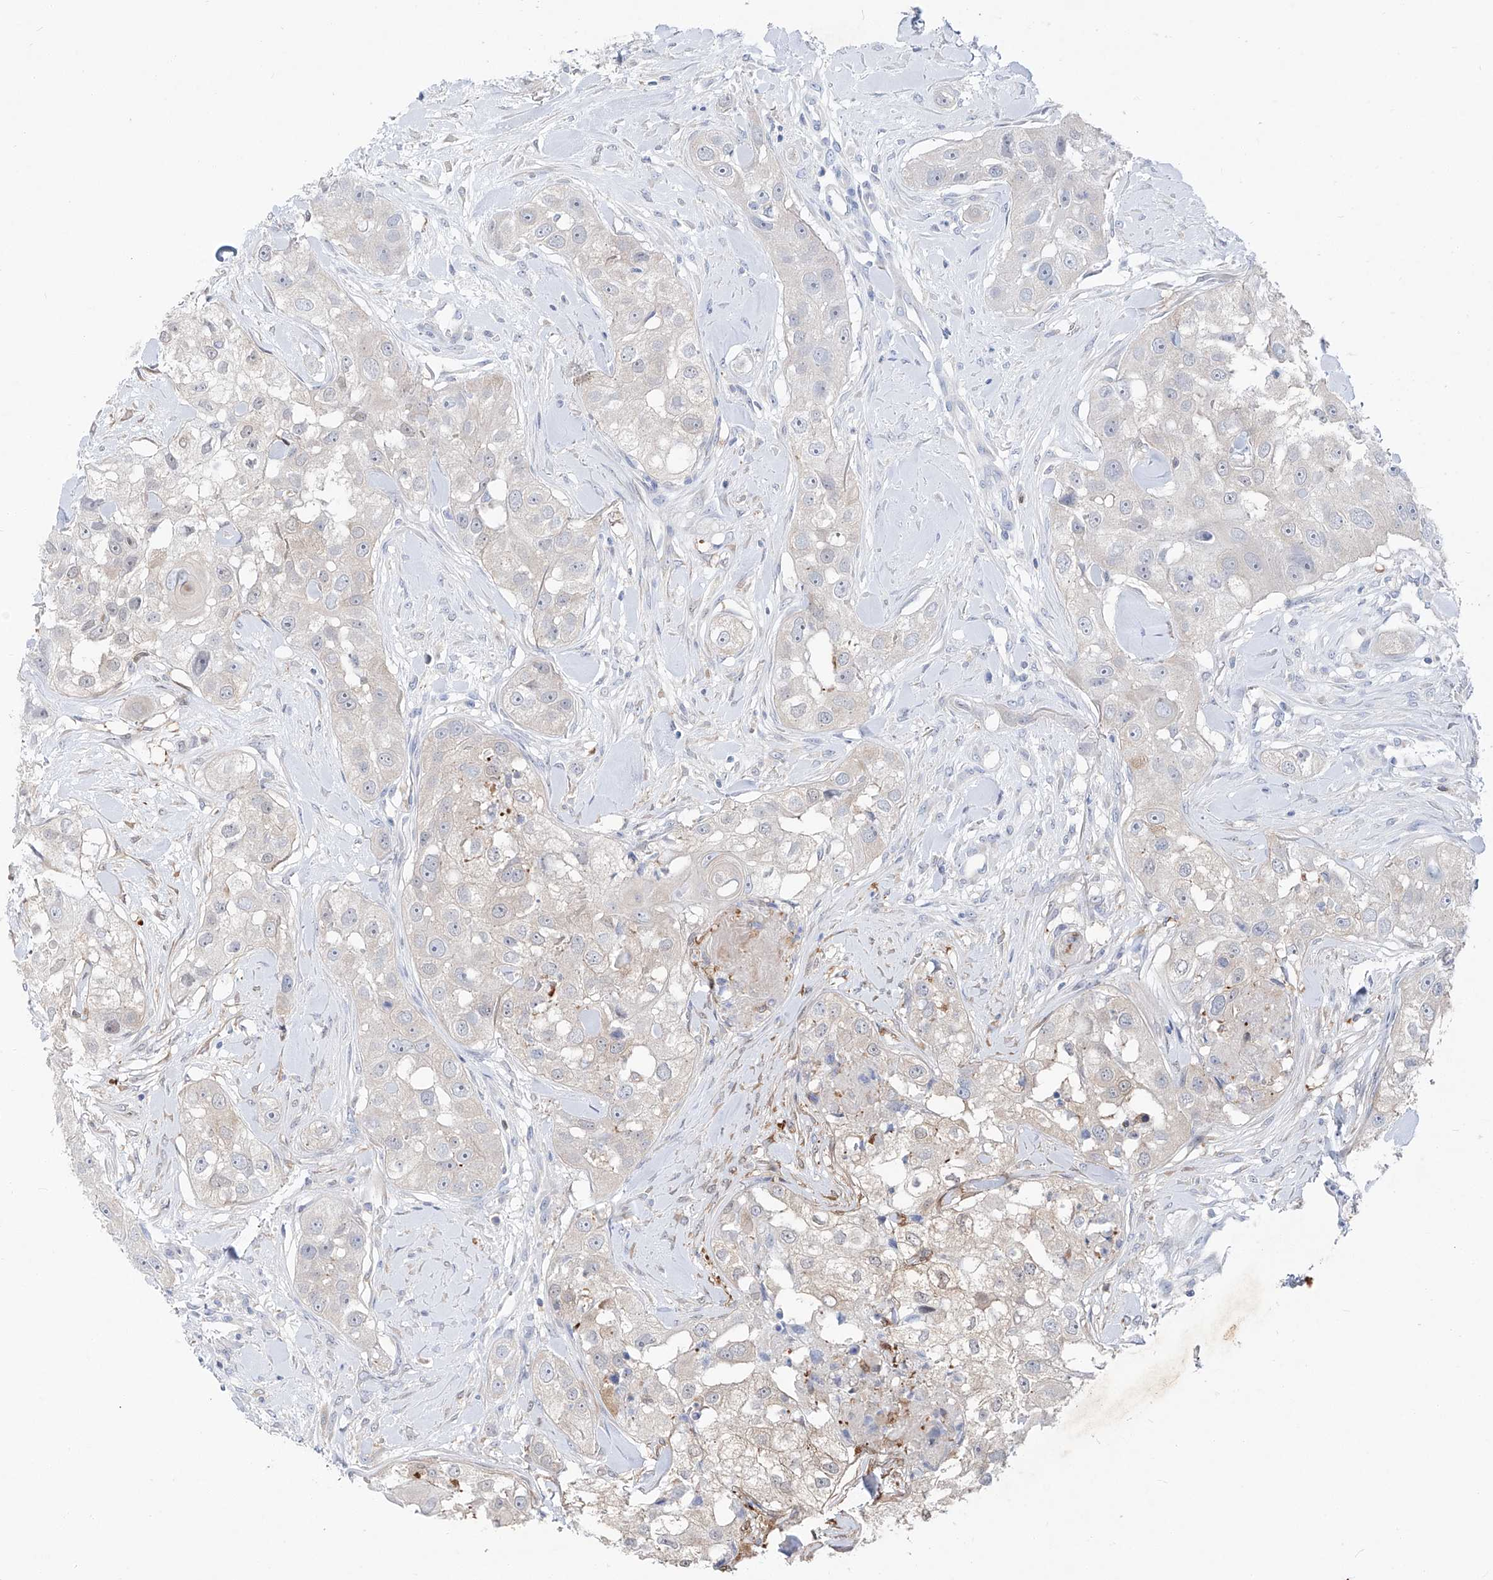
{"staining": {"intensity": "negative", "quantity": "none", "location": "none"}, "tissue": "head and neck cancer", "cell_type": "Tumor cells", "image_type": "cancer", "snomed": [{"axis": "morphology", "description": "Normal tissue, NOS"}, {"axis": "morphology", "description": "Squamous cell carcinoma, NOS"}, {"axis": "topography", "description": "Skeletal muscle"}, {"axis": "topography", "description": "Head-Neck"}], "caption": "Tumor cells show no significant positivity in head and neck squamous cell carcinoma.", "gene": "UFL1", "patient": {"sex": "male", "age": 51}}